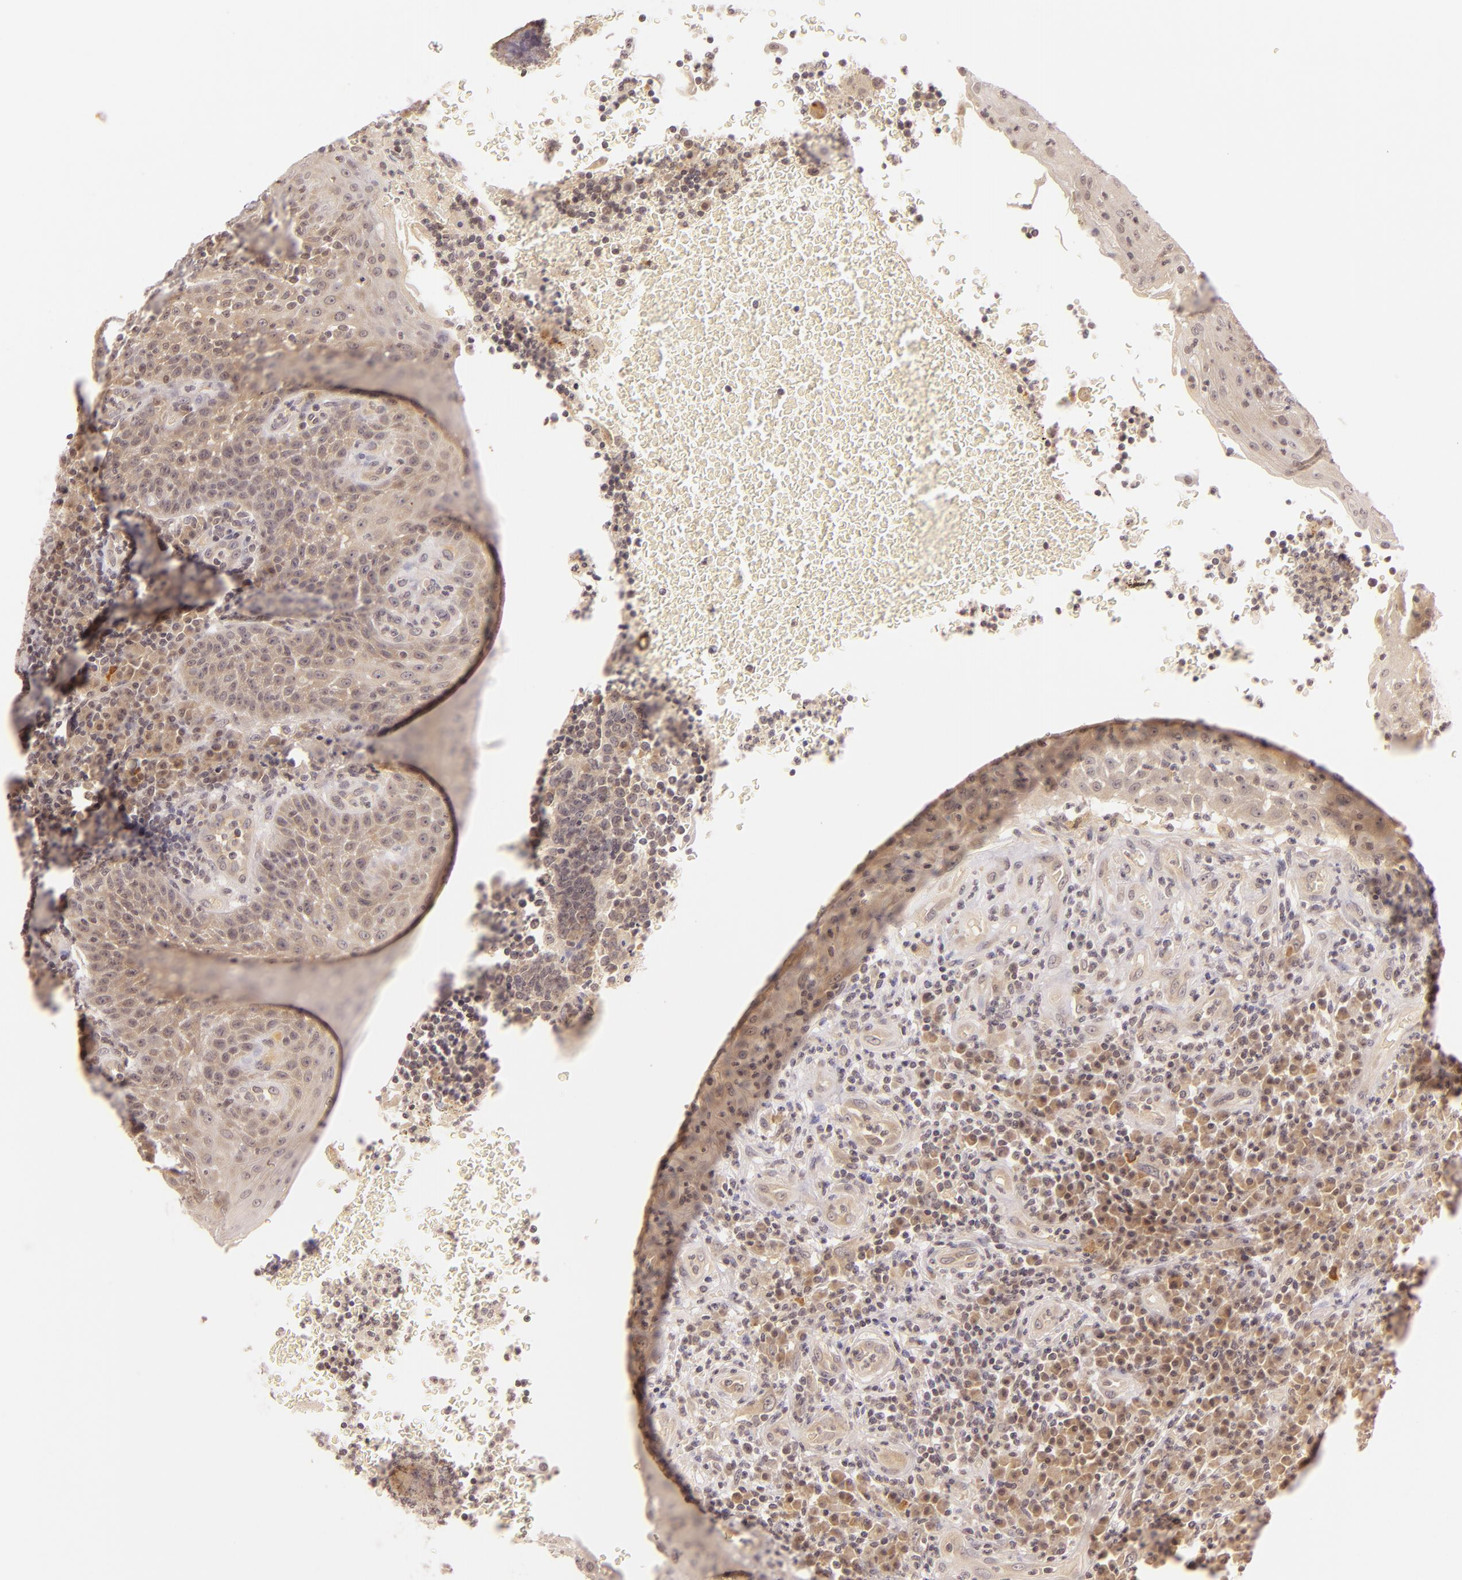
{"staining": {"intensity": "weak", "quantity": ">75%", "location": "cytoplasmic/membranous"}, "tissue": "tonsil", "cell_type": "Germinal center cells", "image_type": "normal", "snomed": [{"axis": "morphology", "description": "Normal tissue, NOS"}, {"axis": "topography", "description": "Tonsil"}], "caption": "A photomicrograph of human tonsil stained for a protein shows weak cytoplasmic/membranous brown staining in germinal center cells.", "gene": "CASP8", "patient": {"sex": "female", "age": 40}}